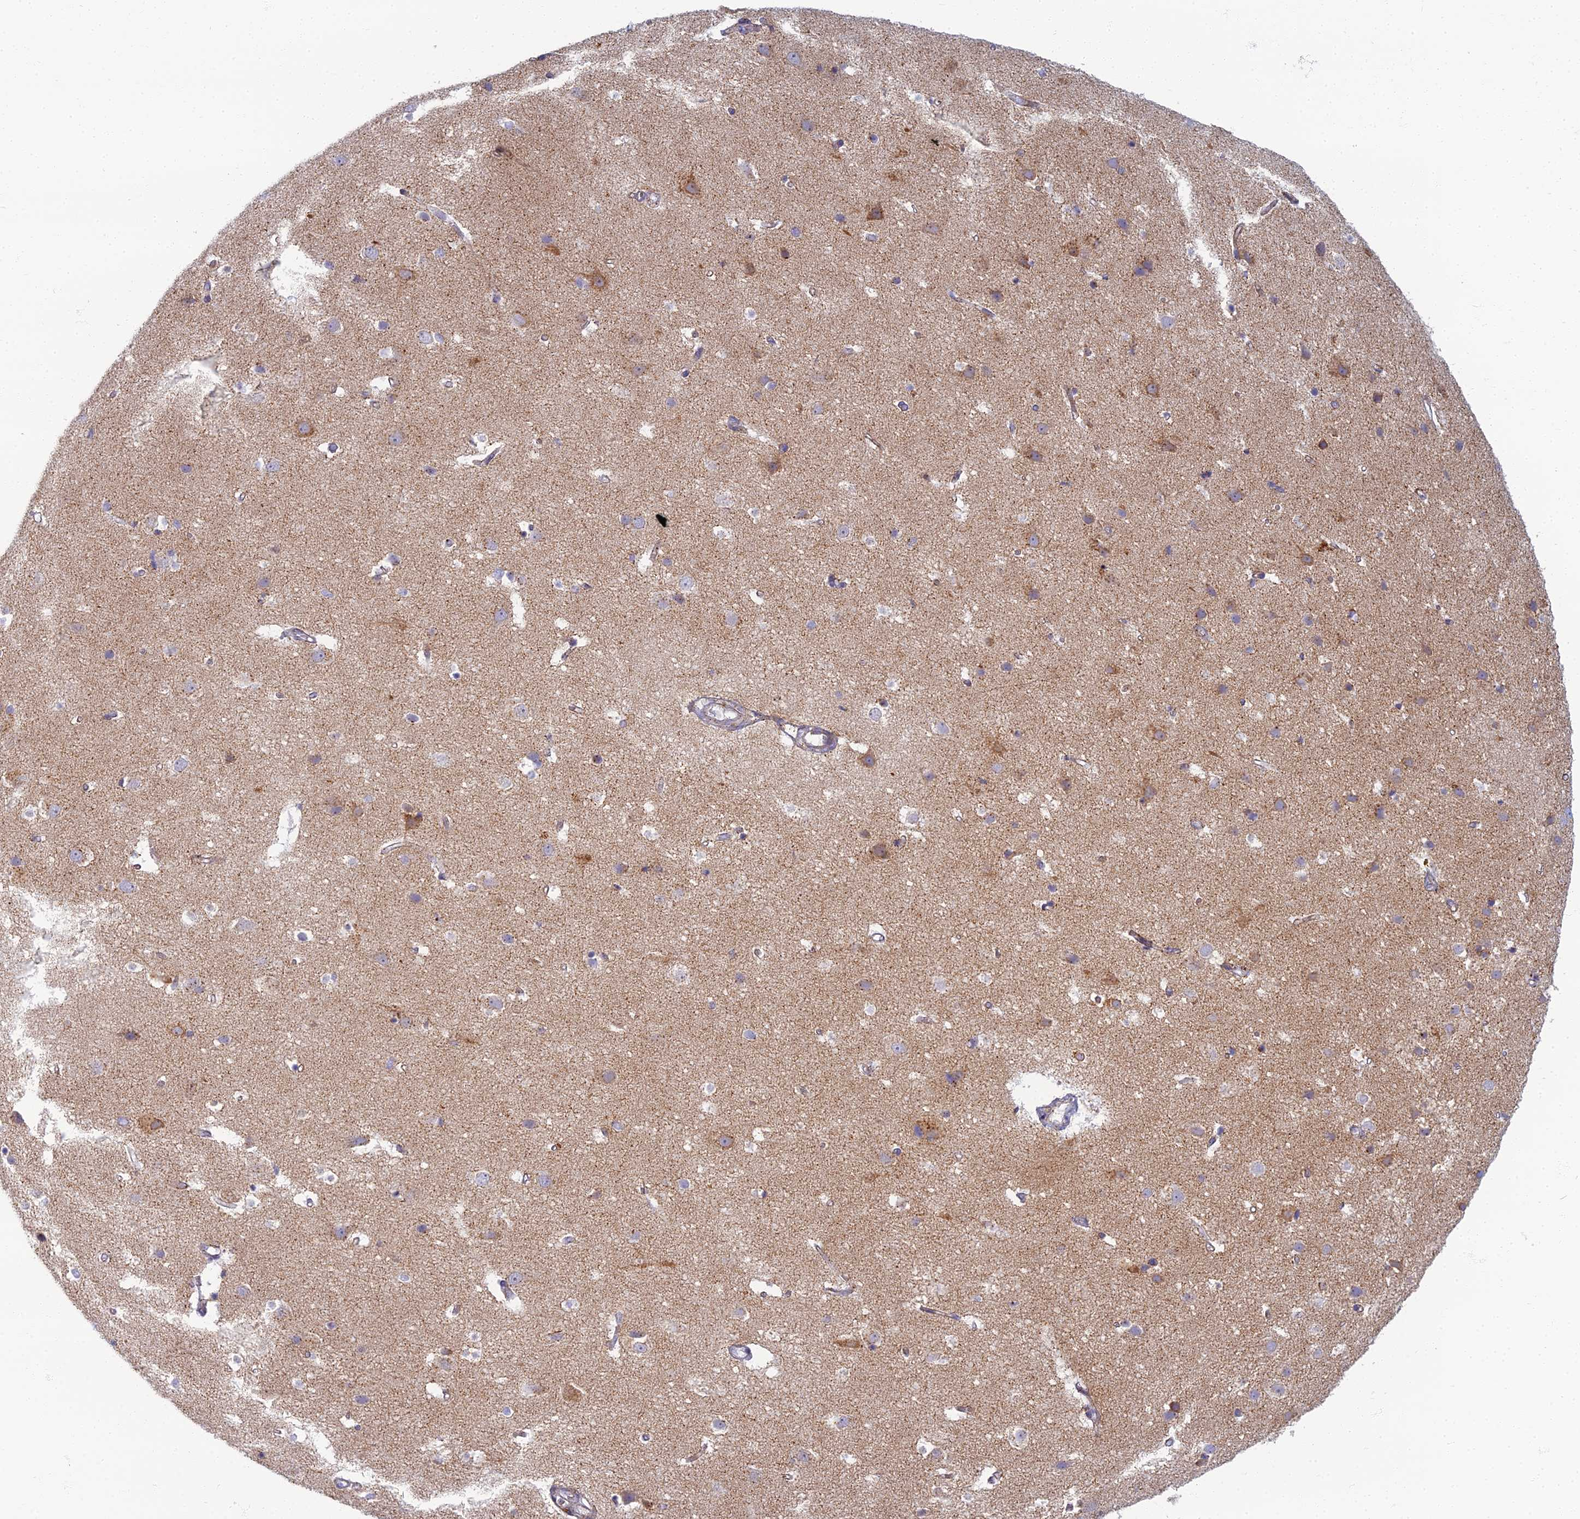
{"staining": {"intensity": "weak", "quantity": "<25%", "location": "cytoplasmic/membranous"}, "tissue": "cerebral cortex", "cell_type": "Endothelial cells", "image_type": "normal", "snomed": [{"axis": "morphology", "description": "Normal tissue, NOS"}, {"axis": "topography", "description": "Cerebral cortex"}], "caption": "Photomicrograph shows no protein staining in endothelial cells of unremarkable cerebral cortex.", "gene": "CHMP4B", "patient": {"sex": "male", "age": 54}}